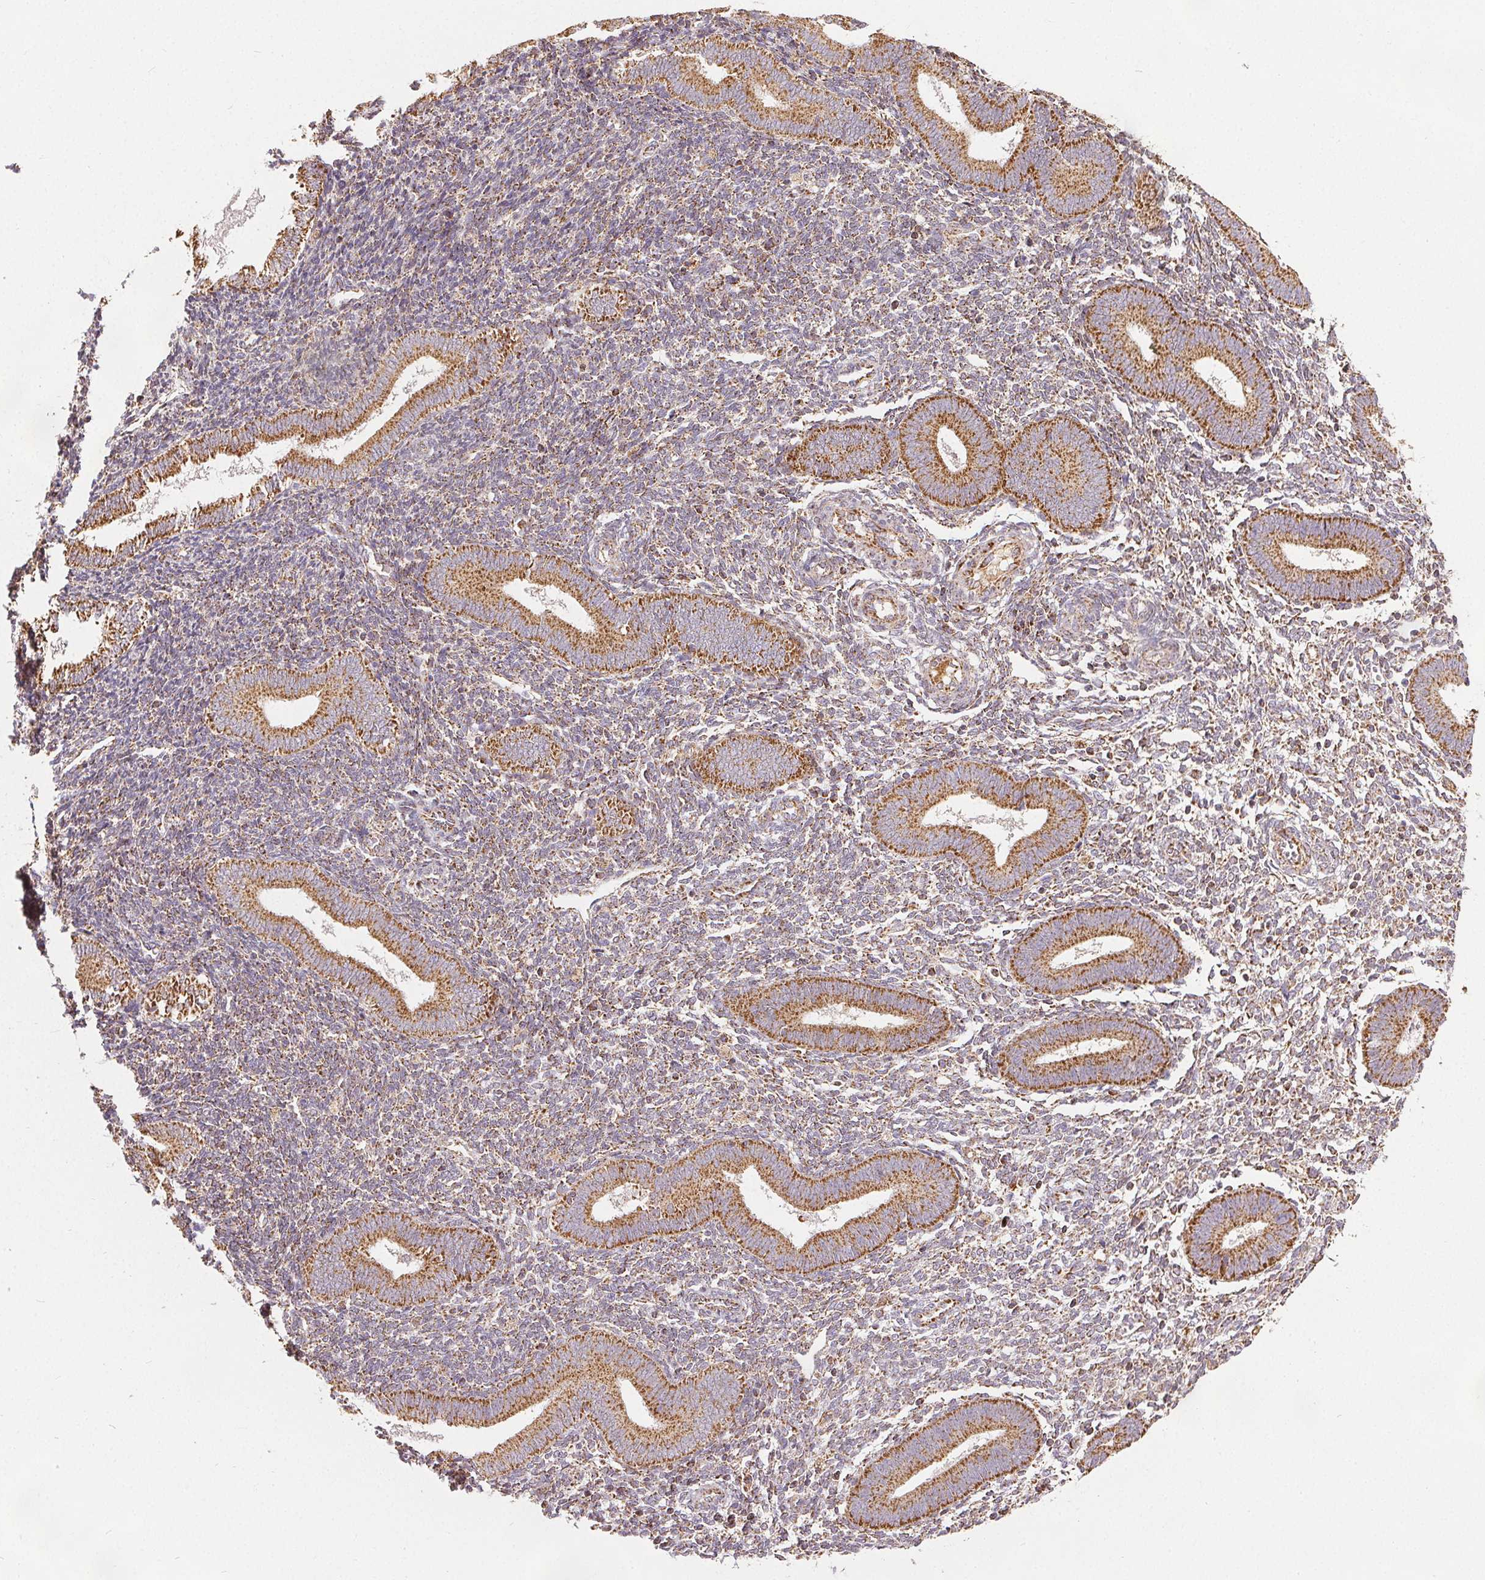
{"staining": {"intensity": "weak", "quantity": "25%-75%", "location": "cytoplasmic/membranous"}, "tissue": "endometrium", "cell_type": "Cells in endometrial stroma", "image_type": "normal", "snomed": [{"axis": "morphology", "description": "Normal tissue, NOS"}, {"axis": "topography", "description": "Endometrium"}], "caption": "DAB immunohistochemical staining of benign human endometrium shows weak cytoplasmic/membranous protein staining in approximately 25%-75% of cells in endometrial stroma.", "gene": "SDHB", "patient": {"sex": "female", "age": 25}}